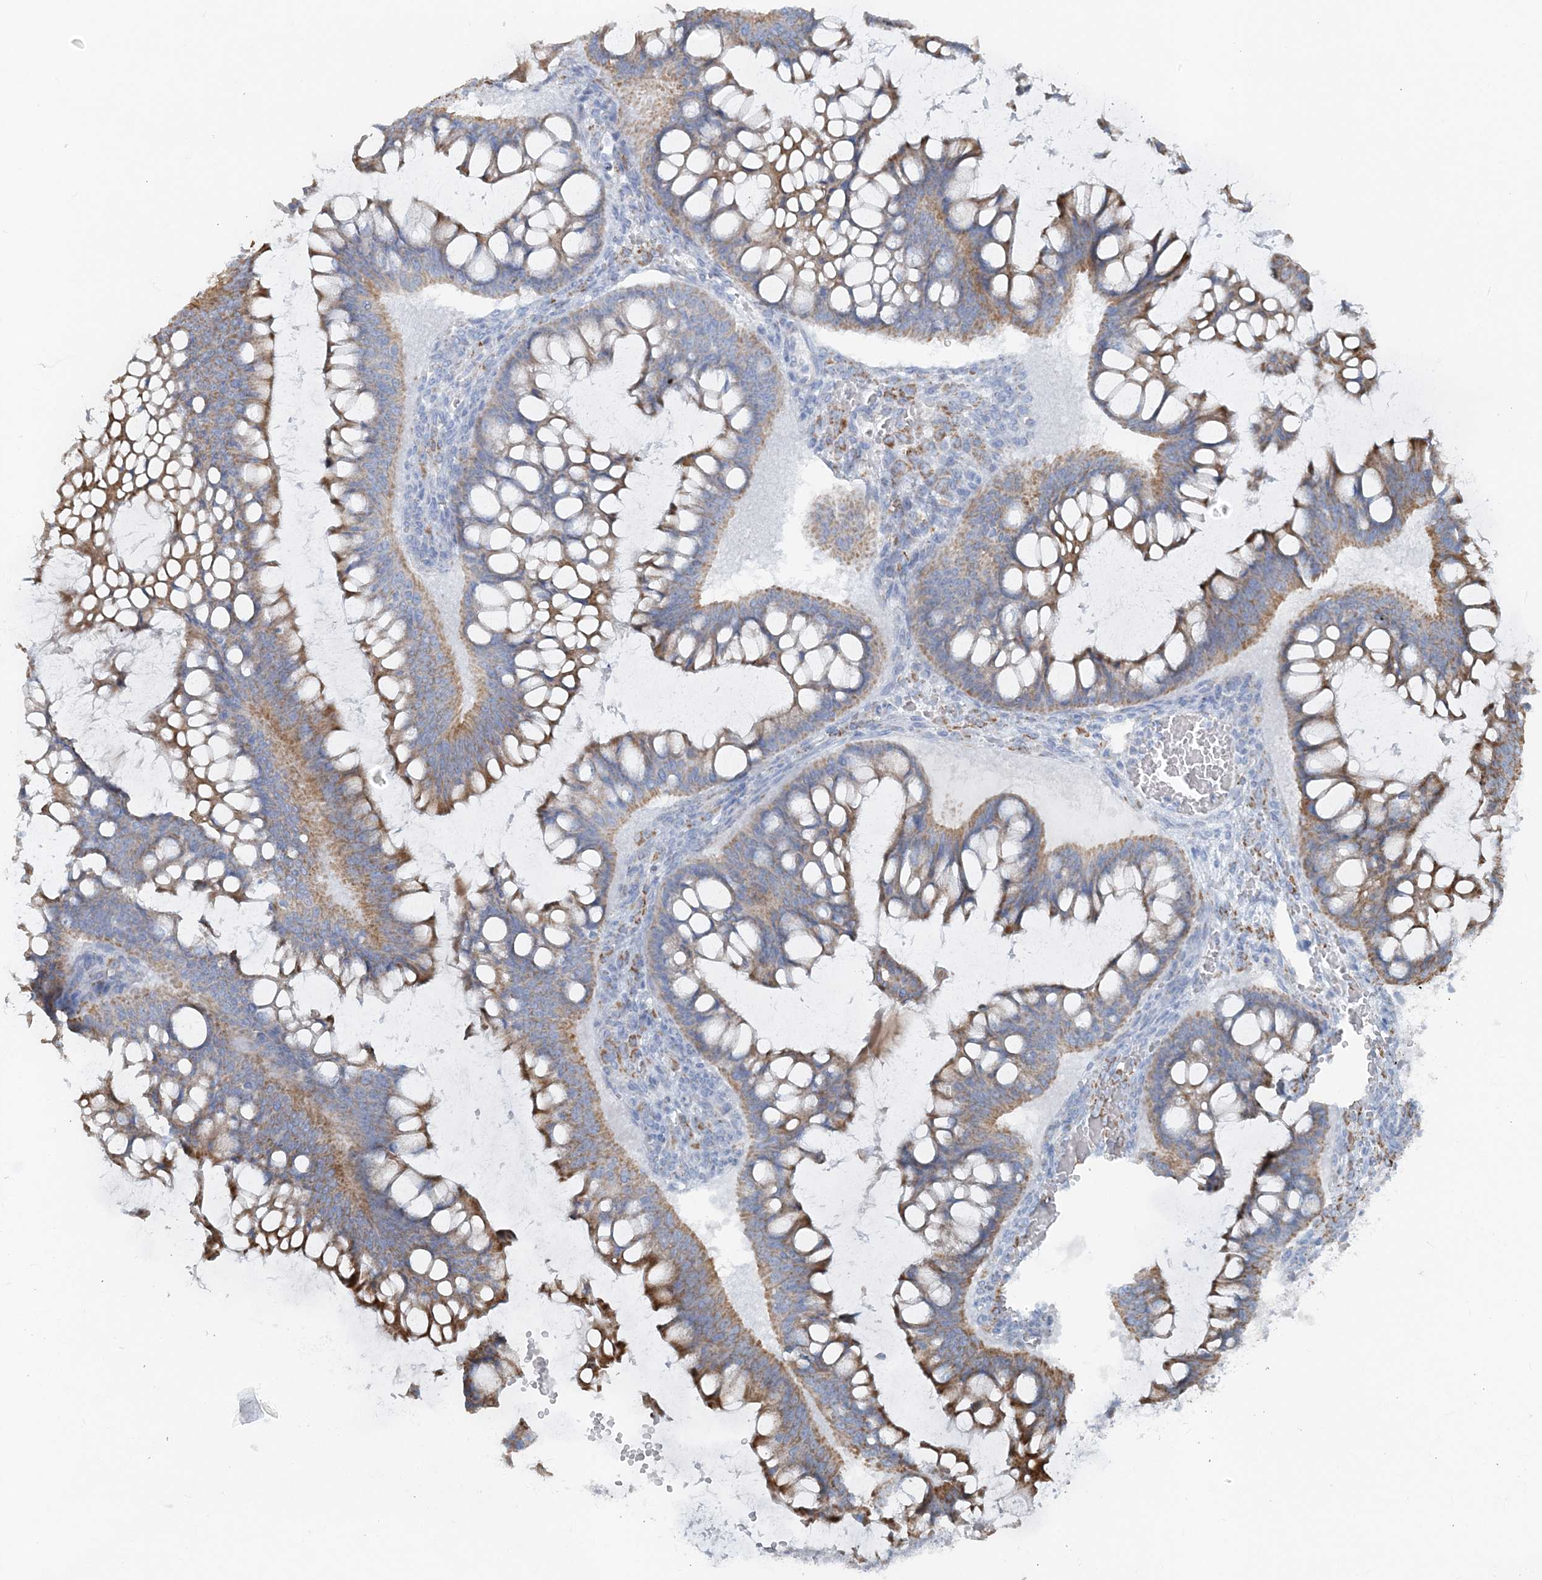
{"staining": {"intensity": "moderate", "quantity": ">75%", "location": "cytoplasmic/membranous"}, "tissue": "ovarian cancer", "cell_type": "Tumor cells", "image_type": "cancer", "snomed": [{"axis": "morphology", "description": "Cystadenocarcinoma, mucinous, NOS"}, {"axis": "topography", "description": "Ovary"}], "caption": "An immunohistochemistry micrograph of neoplastic tissue is shown. Protein staining in brown labels moderate cytoplasmic/membranous positivity in ovarian mucinous cystadenocarcinoma within tumor cells.", "gene": "PCCB", "patient": {"sex": "female", "age": 73}}